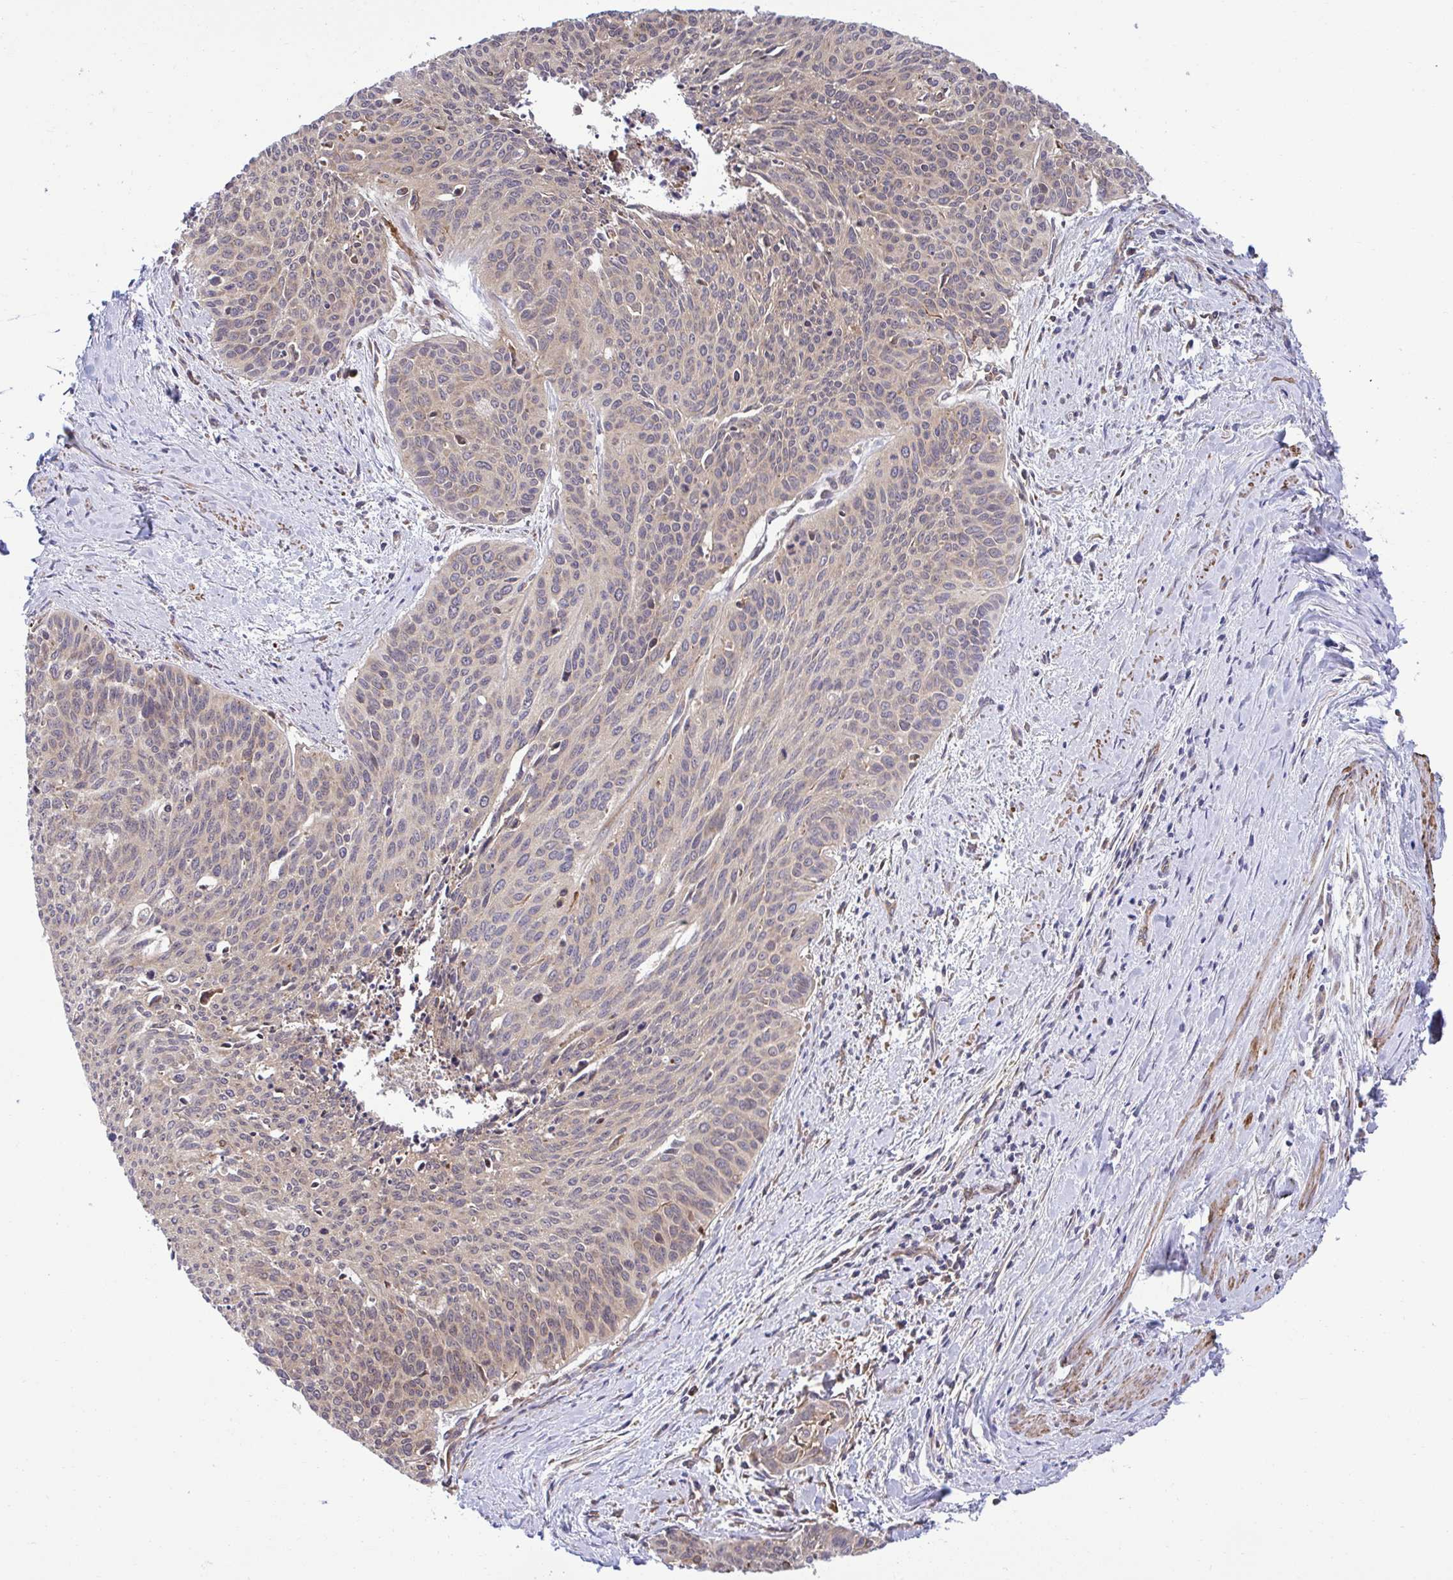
{"staining": {"intensity": "moderate", "quantity": "25%-75%", "location": "cytoplasmic/membranous"}, "tissue": "cervical cancer", "cell_type": "Tumor cells", "image_type": "cancer", "snomed": [{"axis": "morphology", "description": "Squamous cell carcinoma, NOS"}, {"axis": "topography", "description": "Cervix"}], "caption": "Moderate cytoplasmic/membranous positivity is seen in approximately 25%-75% of tumor cells in squamous cell carcinoma (cervical). Using DAB (3,3'-diaminobenzidine) (brown) and hematoxylin (blue) stains, captured at high magnification using brightfield microscopy.", "gene": "RPS15", "patient": {"sex": "female", "age": 55}}